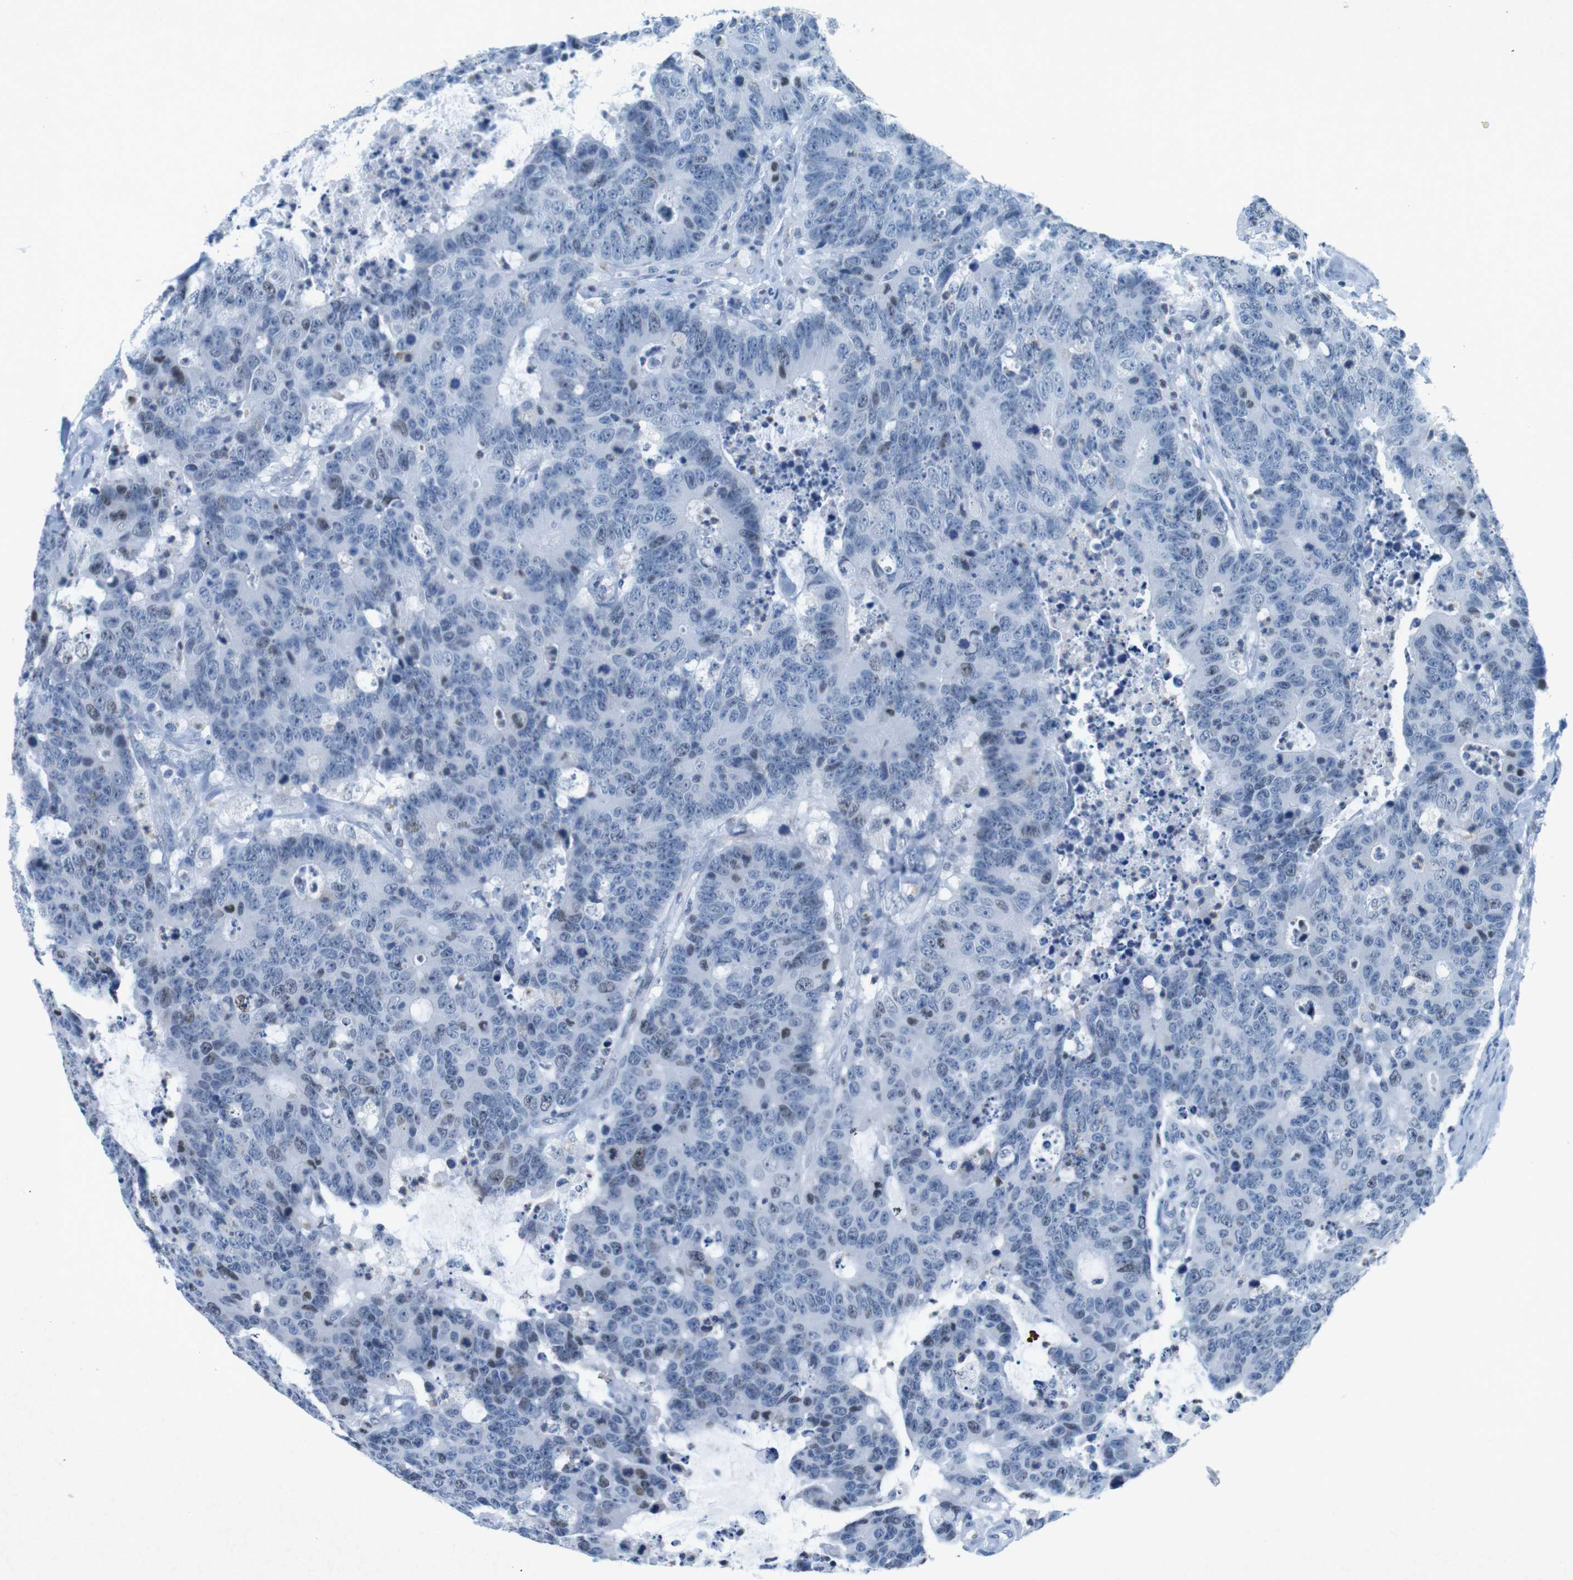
{"staining": {"intensity": "weak", "quantity": "<25%", "location": "nuclear"}, "tissue": "colorectal cancer", "cell_type": "Tumor cells", "image_type": "cancer", "snomed": [{"axis": "morphology", "description": "Adenocarcinoma, NOS"}, {"axis": "topography", "description": "Colon"}], "caption": "High power microscopy image of an immunohistochemistry micrograph of colorectal adenocarcinoma, revealing no significant expression in tumor cells.", "gene": "CTAG1B", "patient": {"sex": "female", "age": 86}}